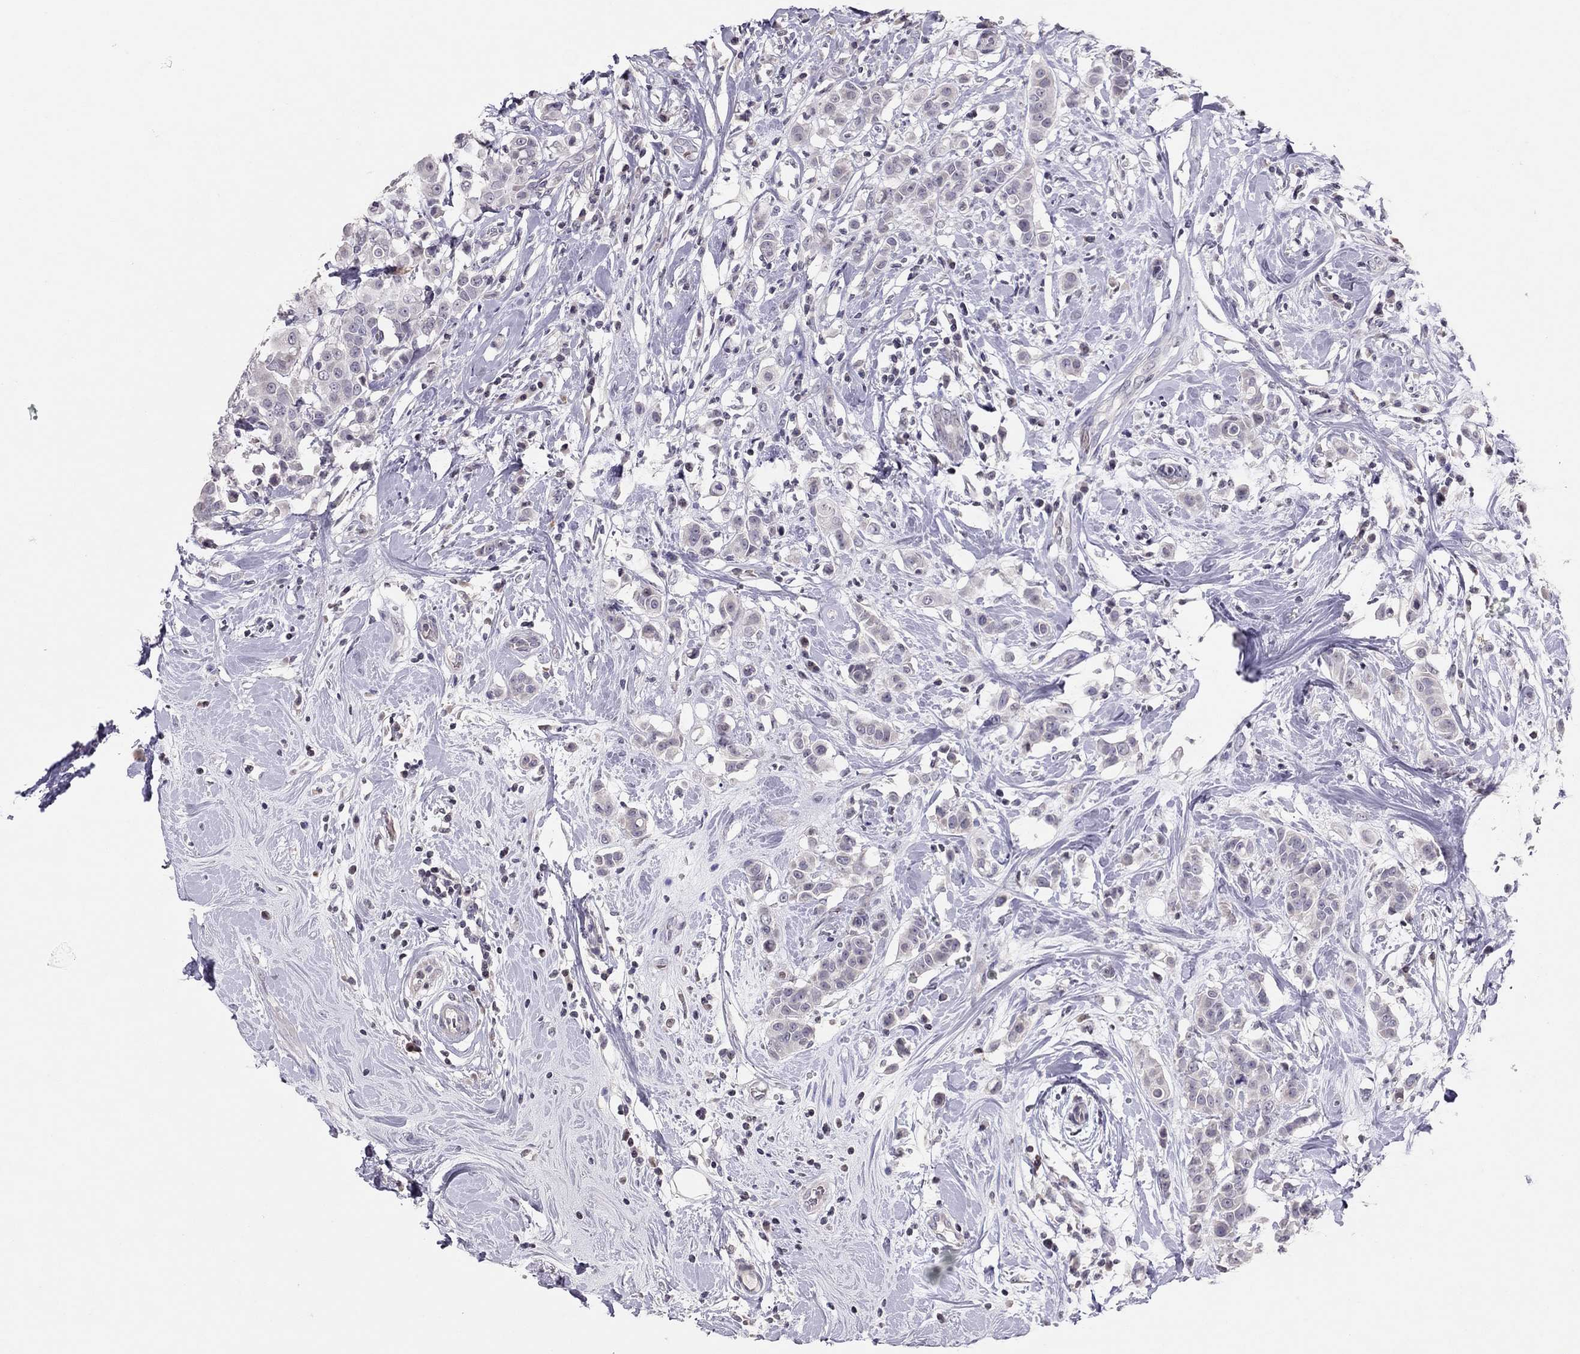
{"staining": {"intensity": "negative", "quantity": "none", "location": "none"}, "tissue": "breast cancer", "cell_type": "Tumor cells", "image_type": "cancer", "snomed": [{"axis": "morphology", "description": "Duct carcinoma"}, {"axis": "topography", "description": "Breast"}], "caption": "The histopathology image exhibits no significant staining in tumor cells of breast cancer.", "gene": "TSHB", "patient": {"sex": "female", "age": 27}}